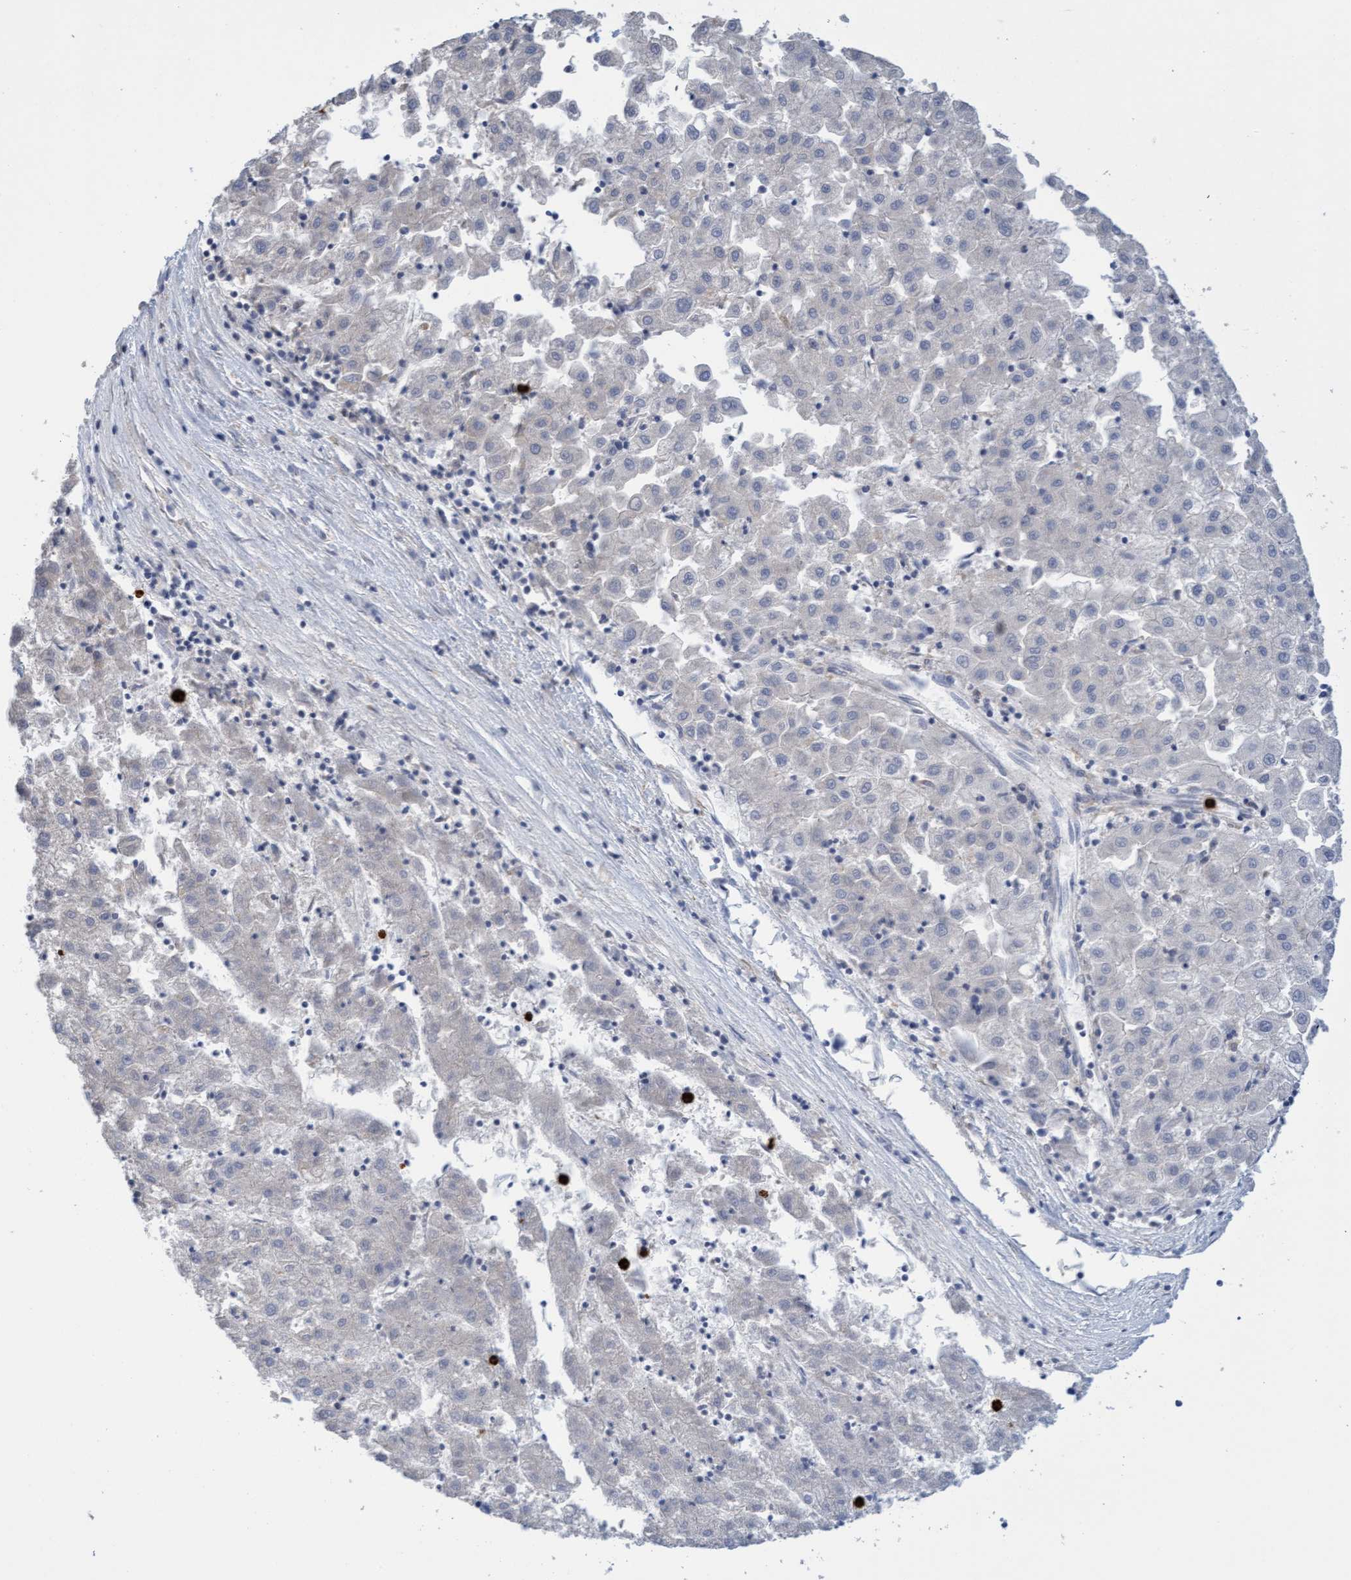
{"staining": {"intensity": "negative", "quantity": "none", "location": "none"}, "tissue": "liver cancer", "cell_type": "Tumor cells", "image_type": "cancer", "snomed": [{"axis": "morphology", "description": "Carcinoma, Hepatocellular, NOS"}, {"axis": "topography", "description": "Liver"}], "caption": "Liver cancer (hepatocellular carcinoma) was stained to show a protein in brown. There is no significant positivity in tumor cells.", "gene": "MMP8", "patient": {"sex": "male", "age": 72}}